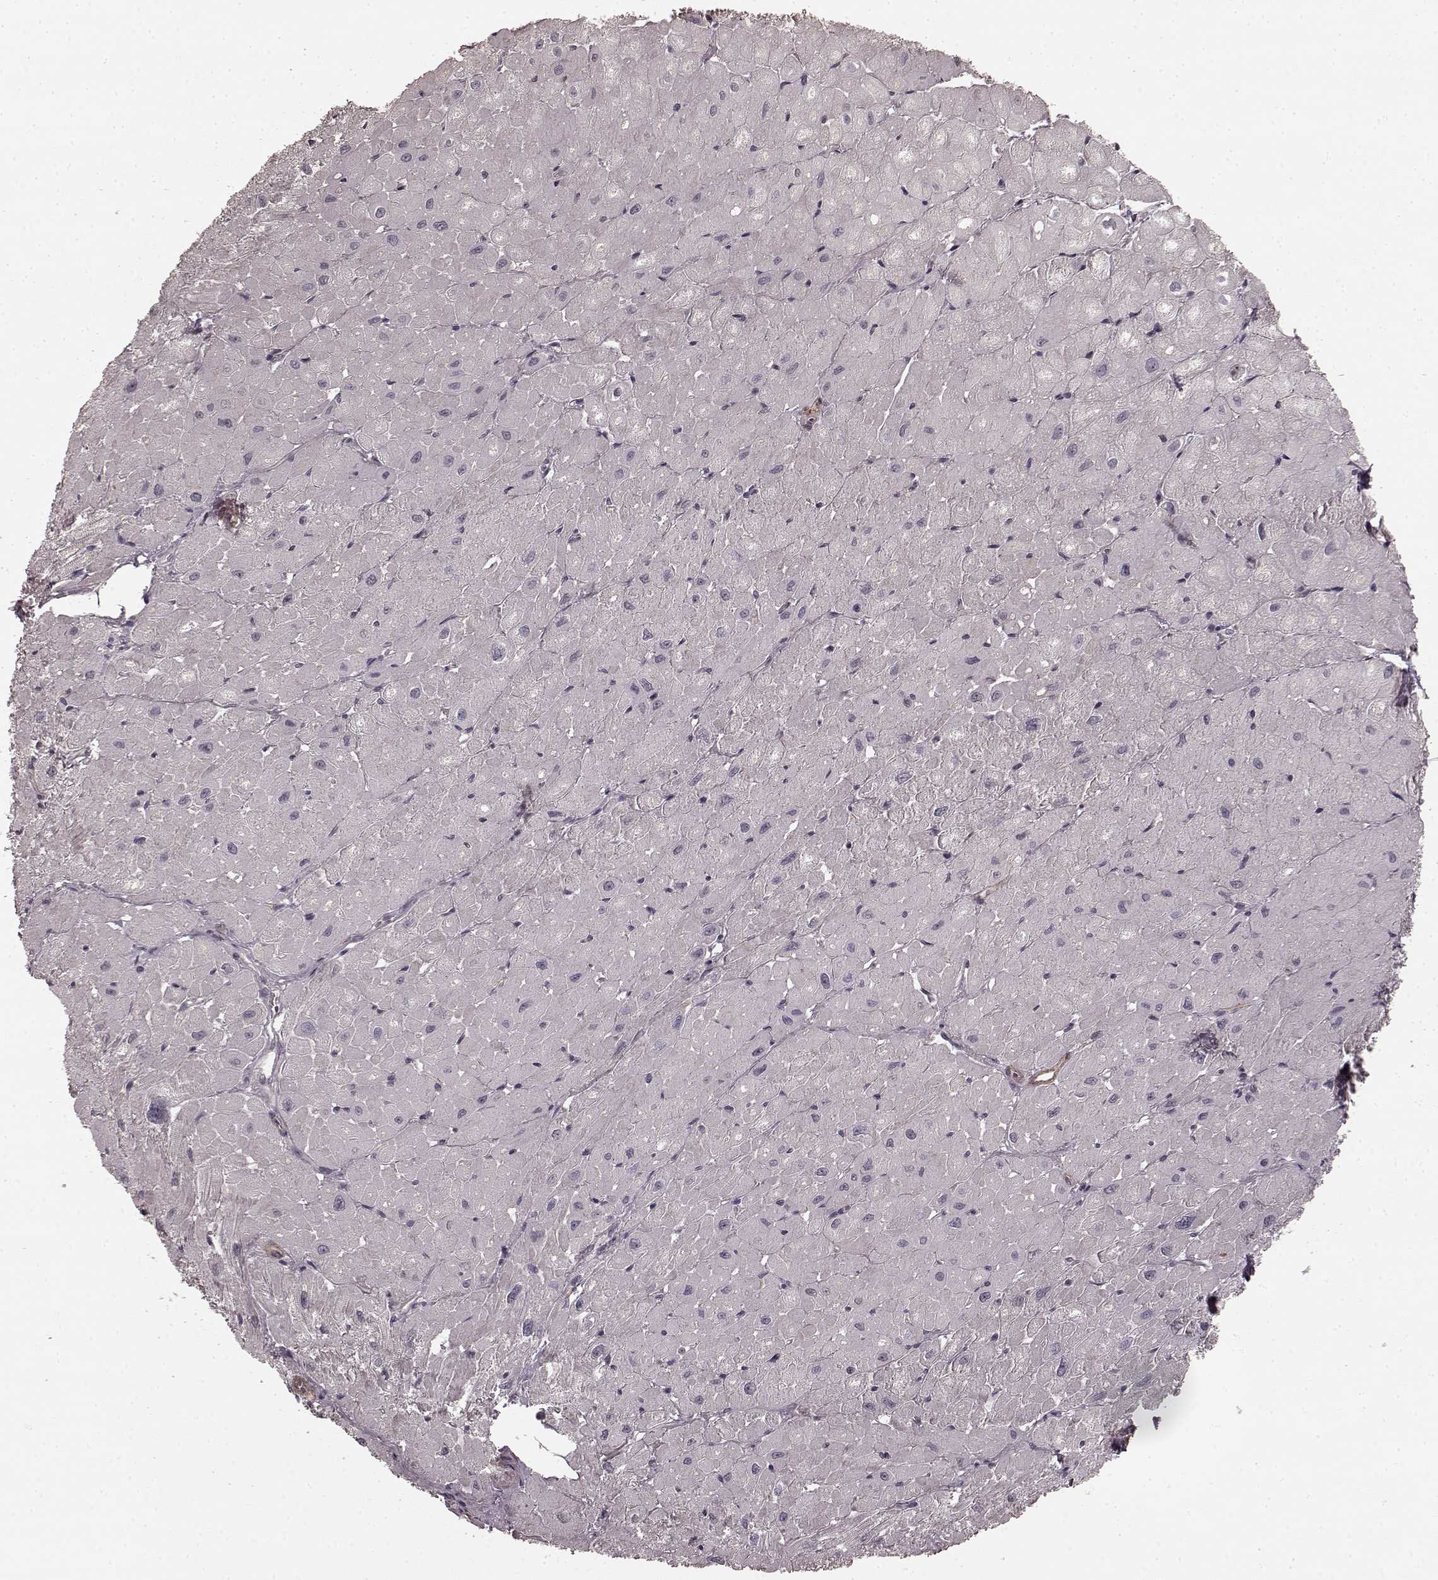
{"staining": {"intensity": "negative", "quantity": "none", "location": "none"}, "tissue": "heart muscle", "cell_type": "Cardiomyocytes", "image_type": "normal", "snomed": [{"axis": "morphology", "description": "Normal tissue, NOS"}, {"axis": "topography", "description": "Heart"}], "caption": "DAB (3,3'-diaminobenzidine) immunohistochemical staining of normal human heart muscle demonstrates no significant positivity in cardiomyocytes.", "gene": "PRKCE", "patient": {"sex": "male", "age": 62}}